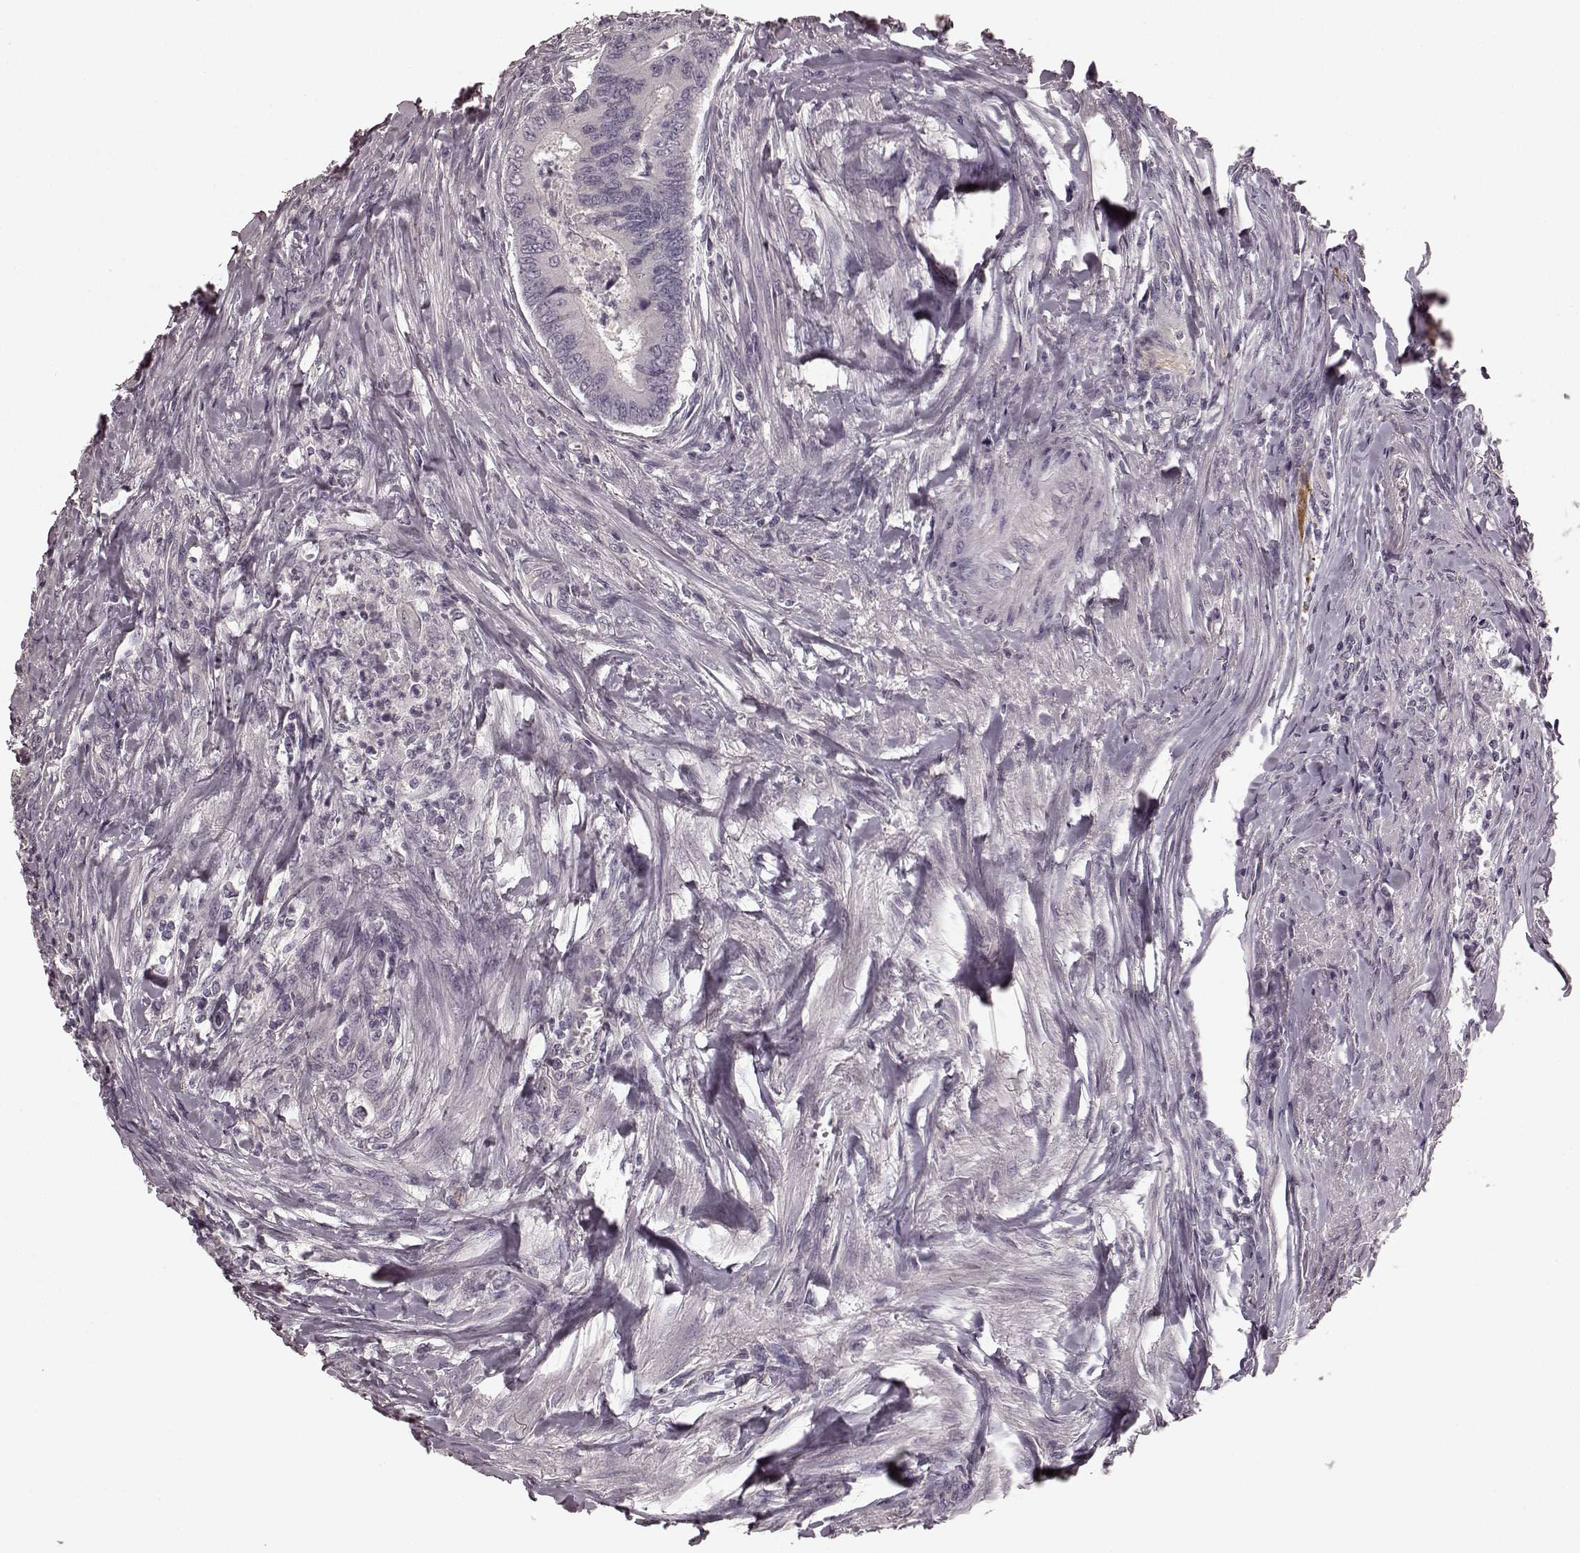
{"staining": {"intensity": "negative", "quantity": "none", "location": "none"}, "tissue": "colorectal cancer", "cell_type": "Tumor cells", "image_type": "cancer", "snomed": [{"axis": "morphology", "description": "Adenocarcinoma, NOS"}, {"axis": "topography", "description": "Colon"}], "caption": "This is an immunohistochemistry (IHC) micrograph of human colorectal cancer. There is no staining in tumor cells.", "gene": "PRKCE", "patient": {"sex": "female", "age": 67}}